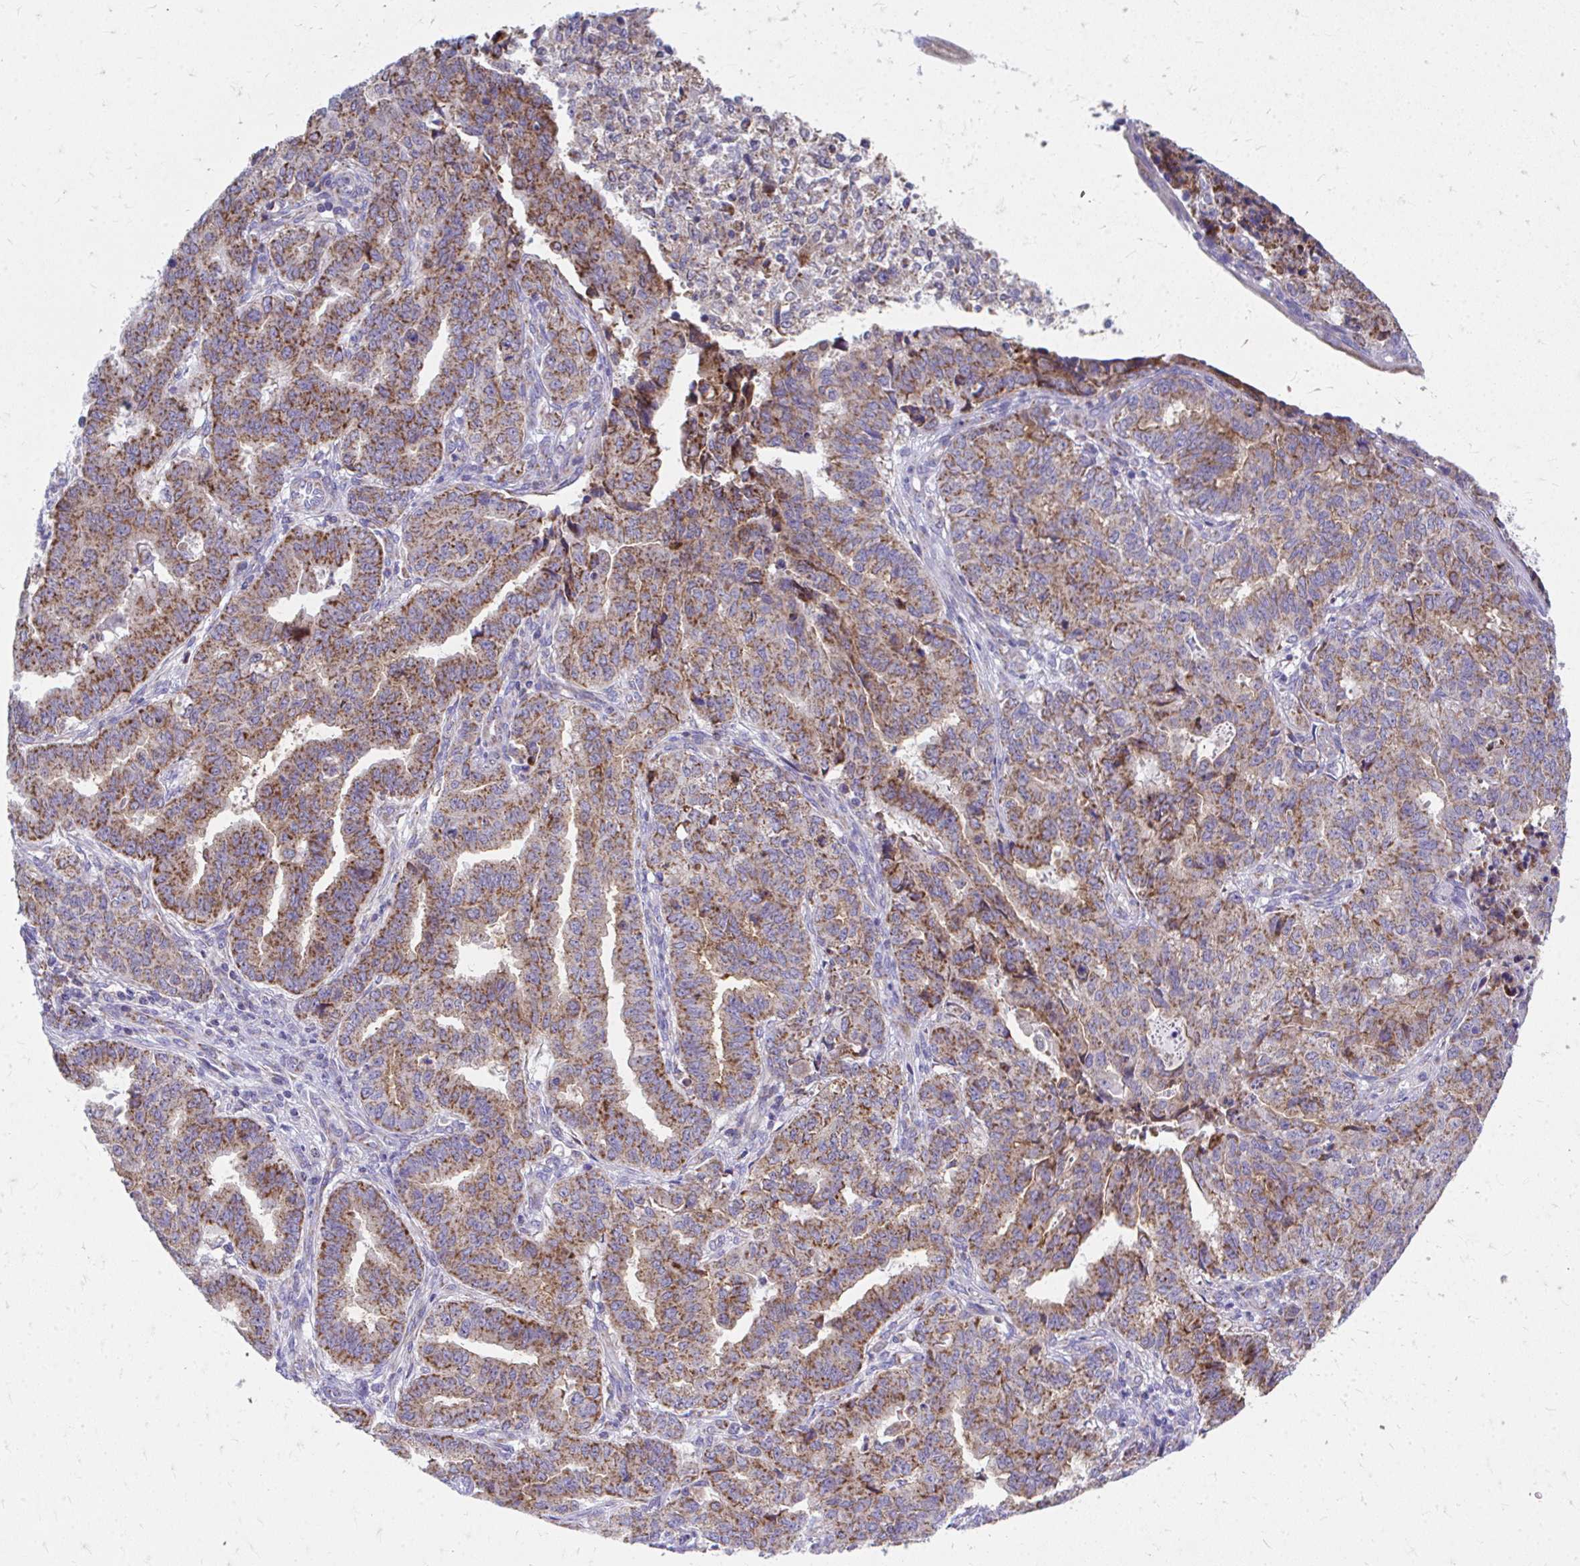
{"staining": {"intensity": "moderate", "quantity": ">75%", "location": "cytoplasmic/membranous"}, "tissue": "endometrial cancer", "cell_type": "Tumor cells", "image_type": "cancer", "snomed": [{"axis": "morphology", "description": "Adenocarcinoma, NOS"}, {"axis": "topography", "description": "Endometrium"}], "caption": "A brown stain labels moderate cytoplasmic/membranous expression of a protein in adenocarcinoma (endometrial) tumor cells. The staining is performed using DAB brown chromogen to label protein expression. The nuclei are counter-stained blue using hematoxylin.", "gene": "MRPL19", "patient": {"sex": "female", "age": 50}}